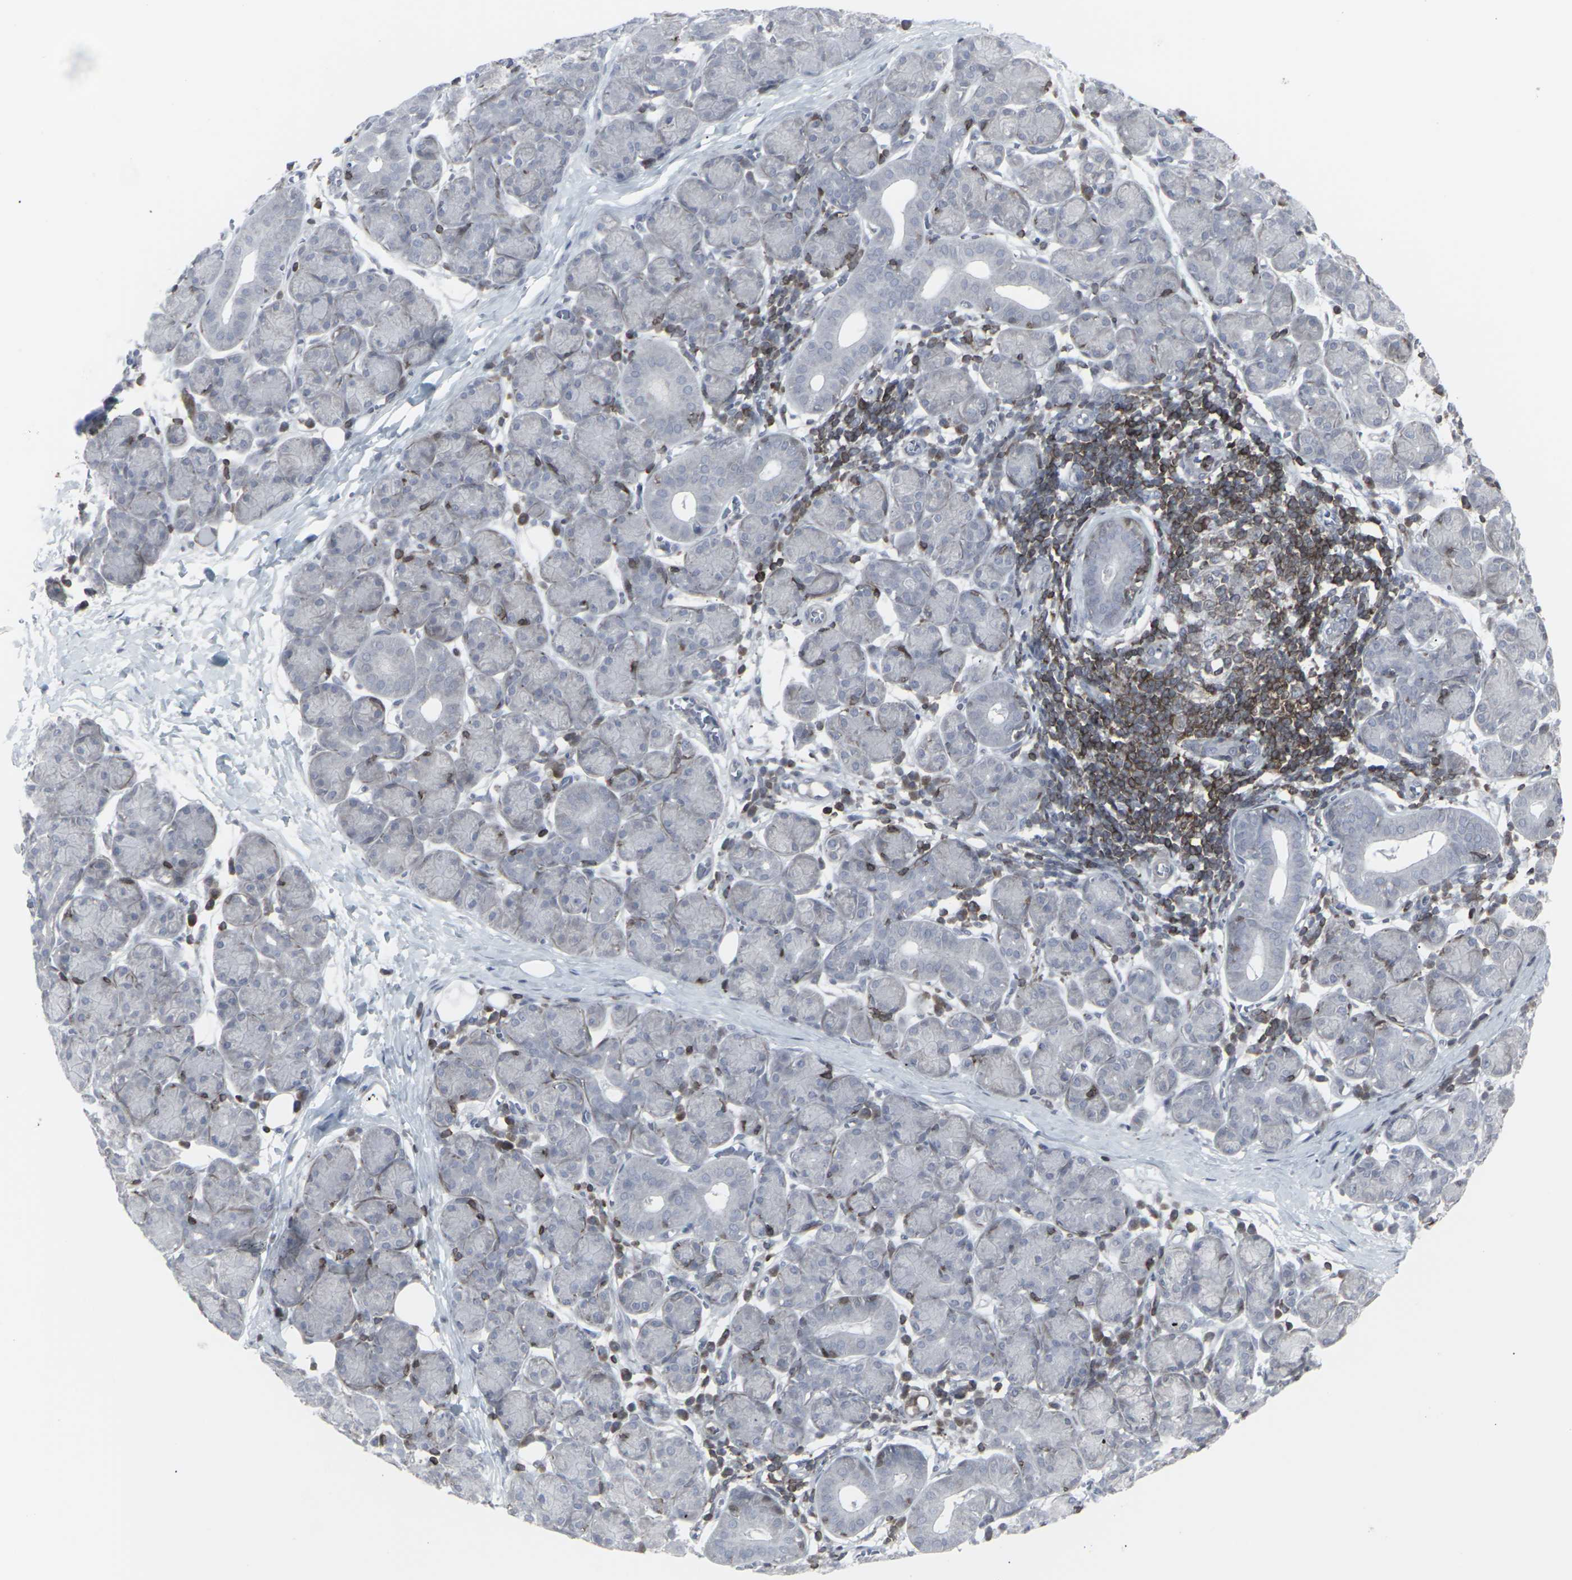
{"staining": {"intensity": "negative", "quantity": "none", "location": "none"}, "tissue": "salivary gland", "cell_type": "Glandular cells", "image_type": "normal", "snomed": [{"axis": "morphology", "description": "Normal tissue, NOS"}, {"axis": "morphology", "description": "Inflammation, NOS"}, {"axis": "topography", "description": "Lymph node"}, {"axis": "topography", "description": "Salivary gland"}], "caption": "Immunohistochemical staining of benign salivary gland demonstrates no significant staining in glandular cells.", "gene": "APOBEC2", "patient": {"sex": "male", "age": 3}}